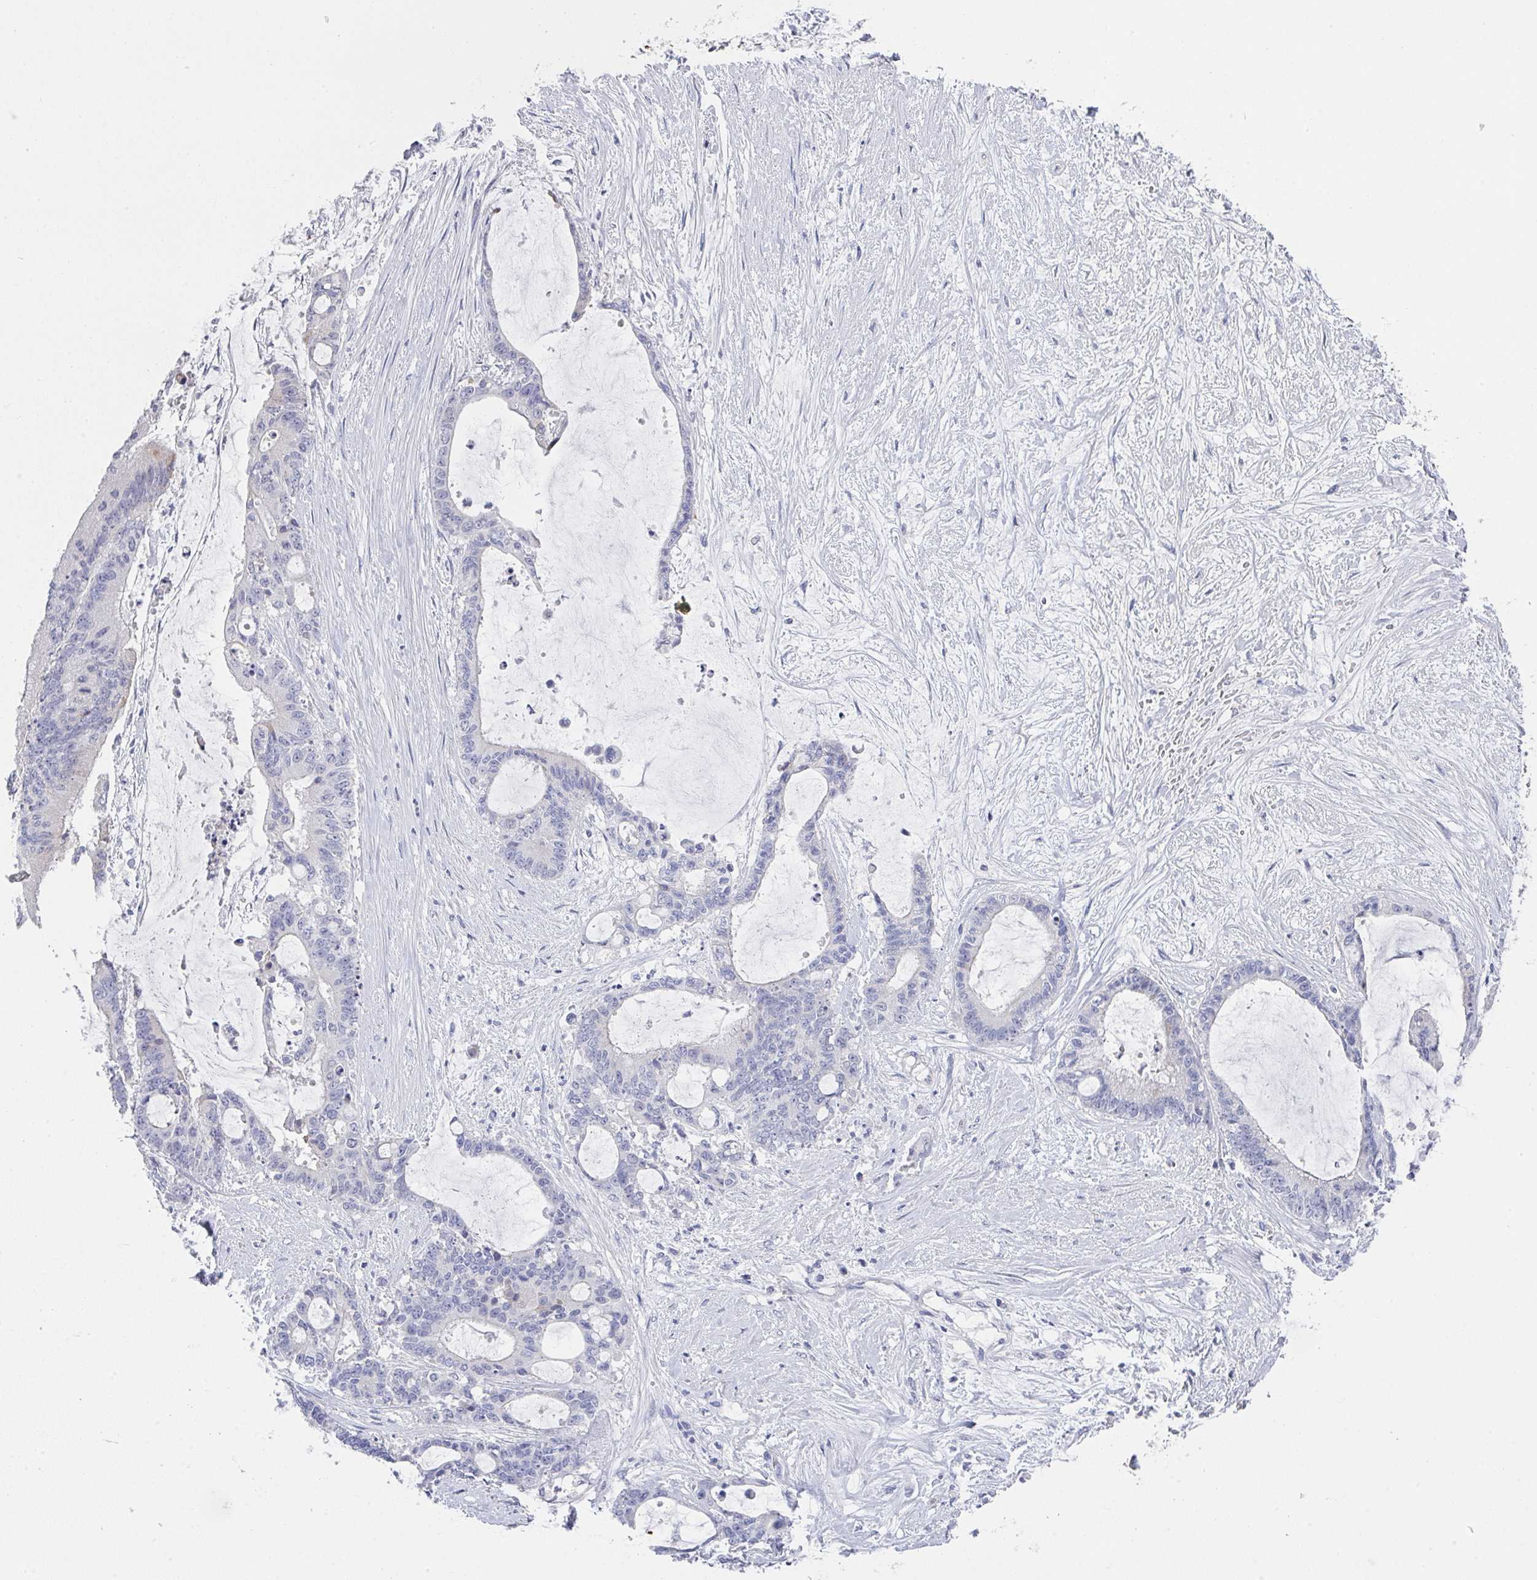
{"staining": {"intensity": "negative", "quantity": "none", "location": "none"}, "tissue": "liver cancer", "cell_type": "Tumor cells", "image_type": "cancer", "snomed": [{"axis": "morphology", "description": "Normal tissue, NOS"}, {"axis": "morphology", "description": "Cholangiocarcinoma"}, {"axis": "topography", "description": "Liver"}, {"axis": "topography", "description": "Peripheral nerve tissue"}], "caption": "This is a image of immunohistochemistry (IHC) staining of cholangiocarcinoma (liver), which shows no positivity in tumor cells.", "gene": "NOXRED1", "patient": {"sex": "female", "age": 73}}